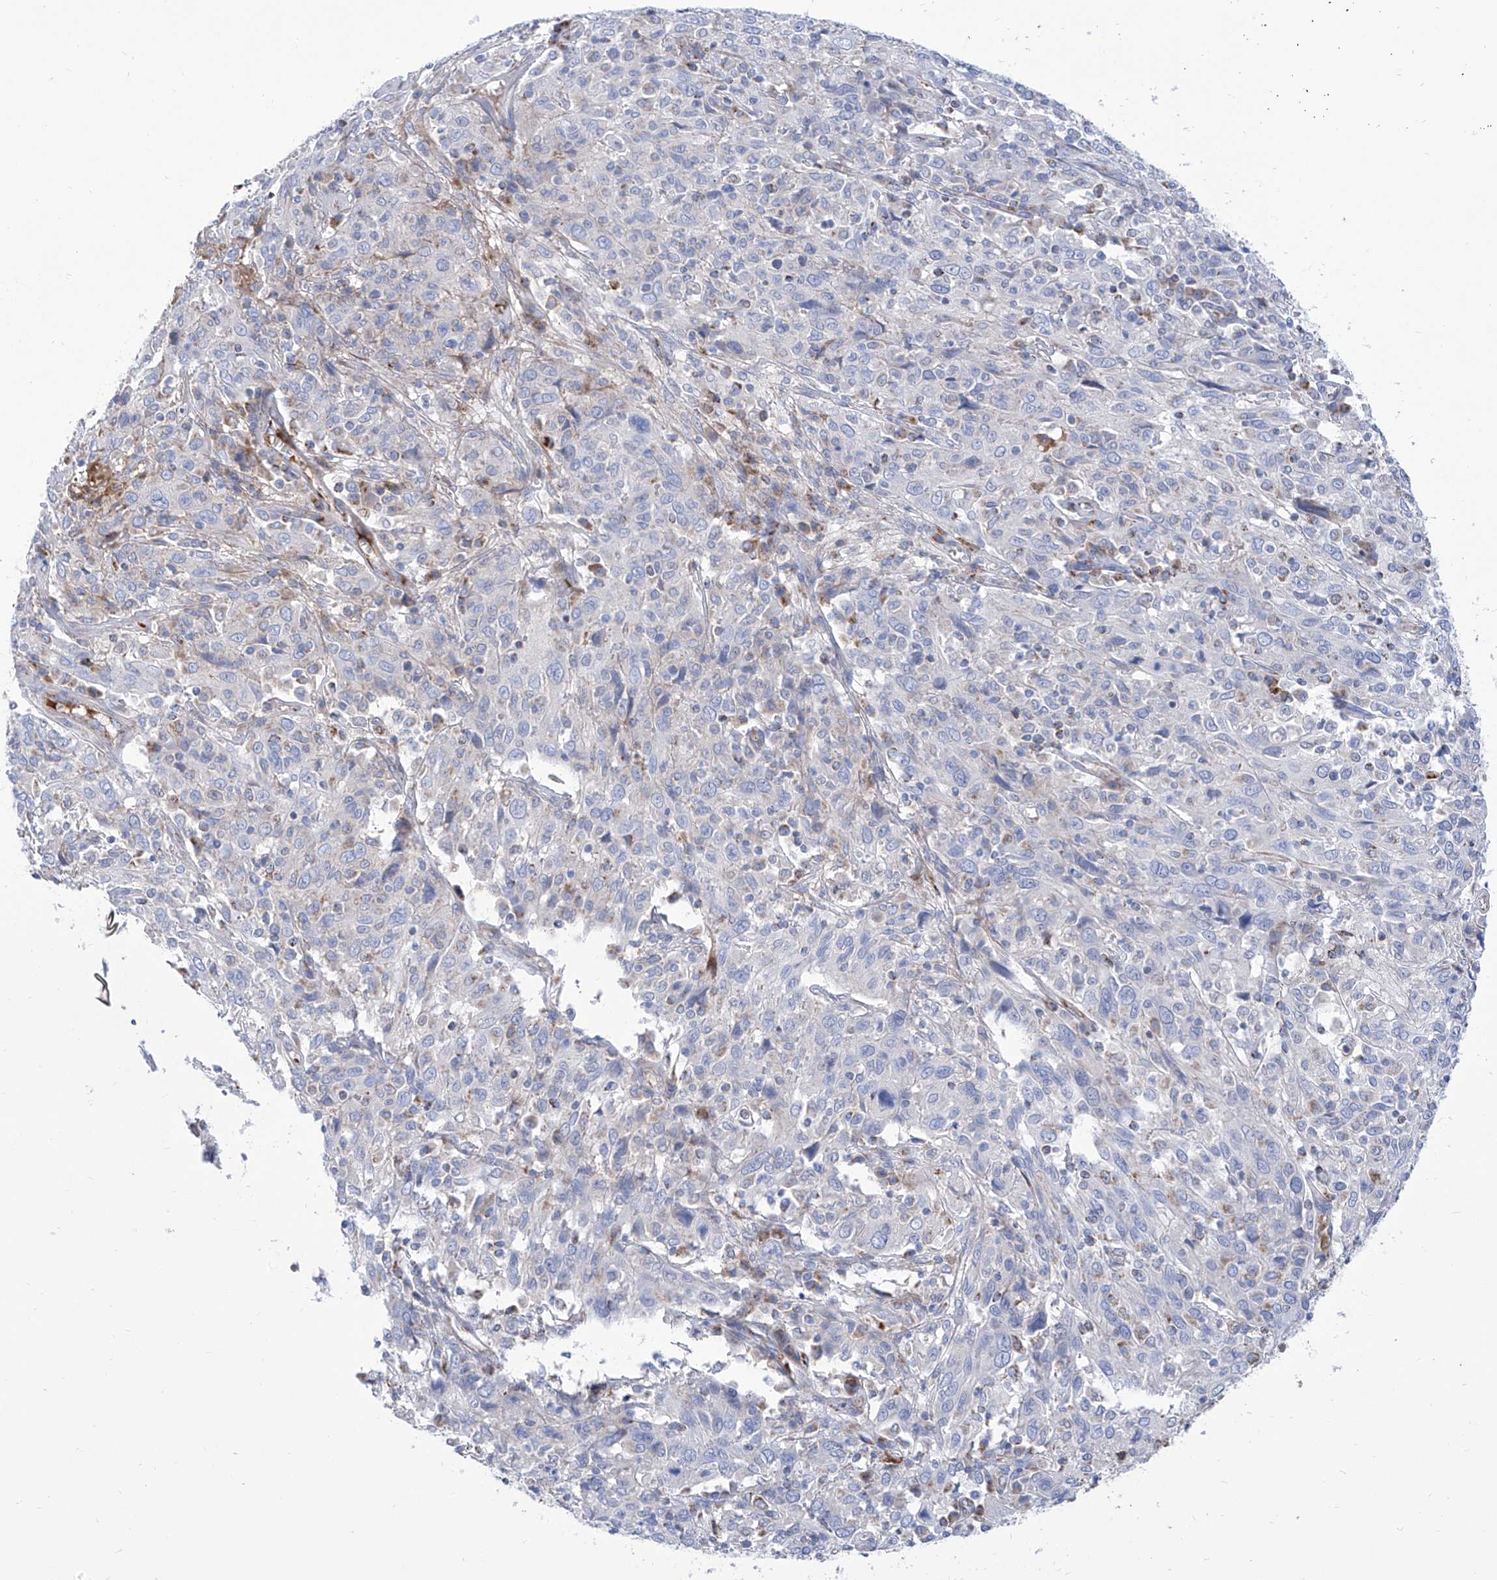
{"staining": {"intensity": "negative", "quantity": "none", "location": "none"}, "tissue": "cervical cancer", "cell_type": "Tumor cells", "image_type": "cancer", "snomed": [{"axis": "morphology", "description": "Squamous cell carcinoma, NOS"}, {"axis": "topography", "description": "Cervix"}], "caption": "Cervical cancer was stained to show a protein in brown. There is no significant positivity in tumor cells. (DAB IHC with hematoxylin counter stain).", "gene": "SRBD1", "patient": {"sex": "female", "age": 46}}